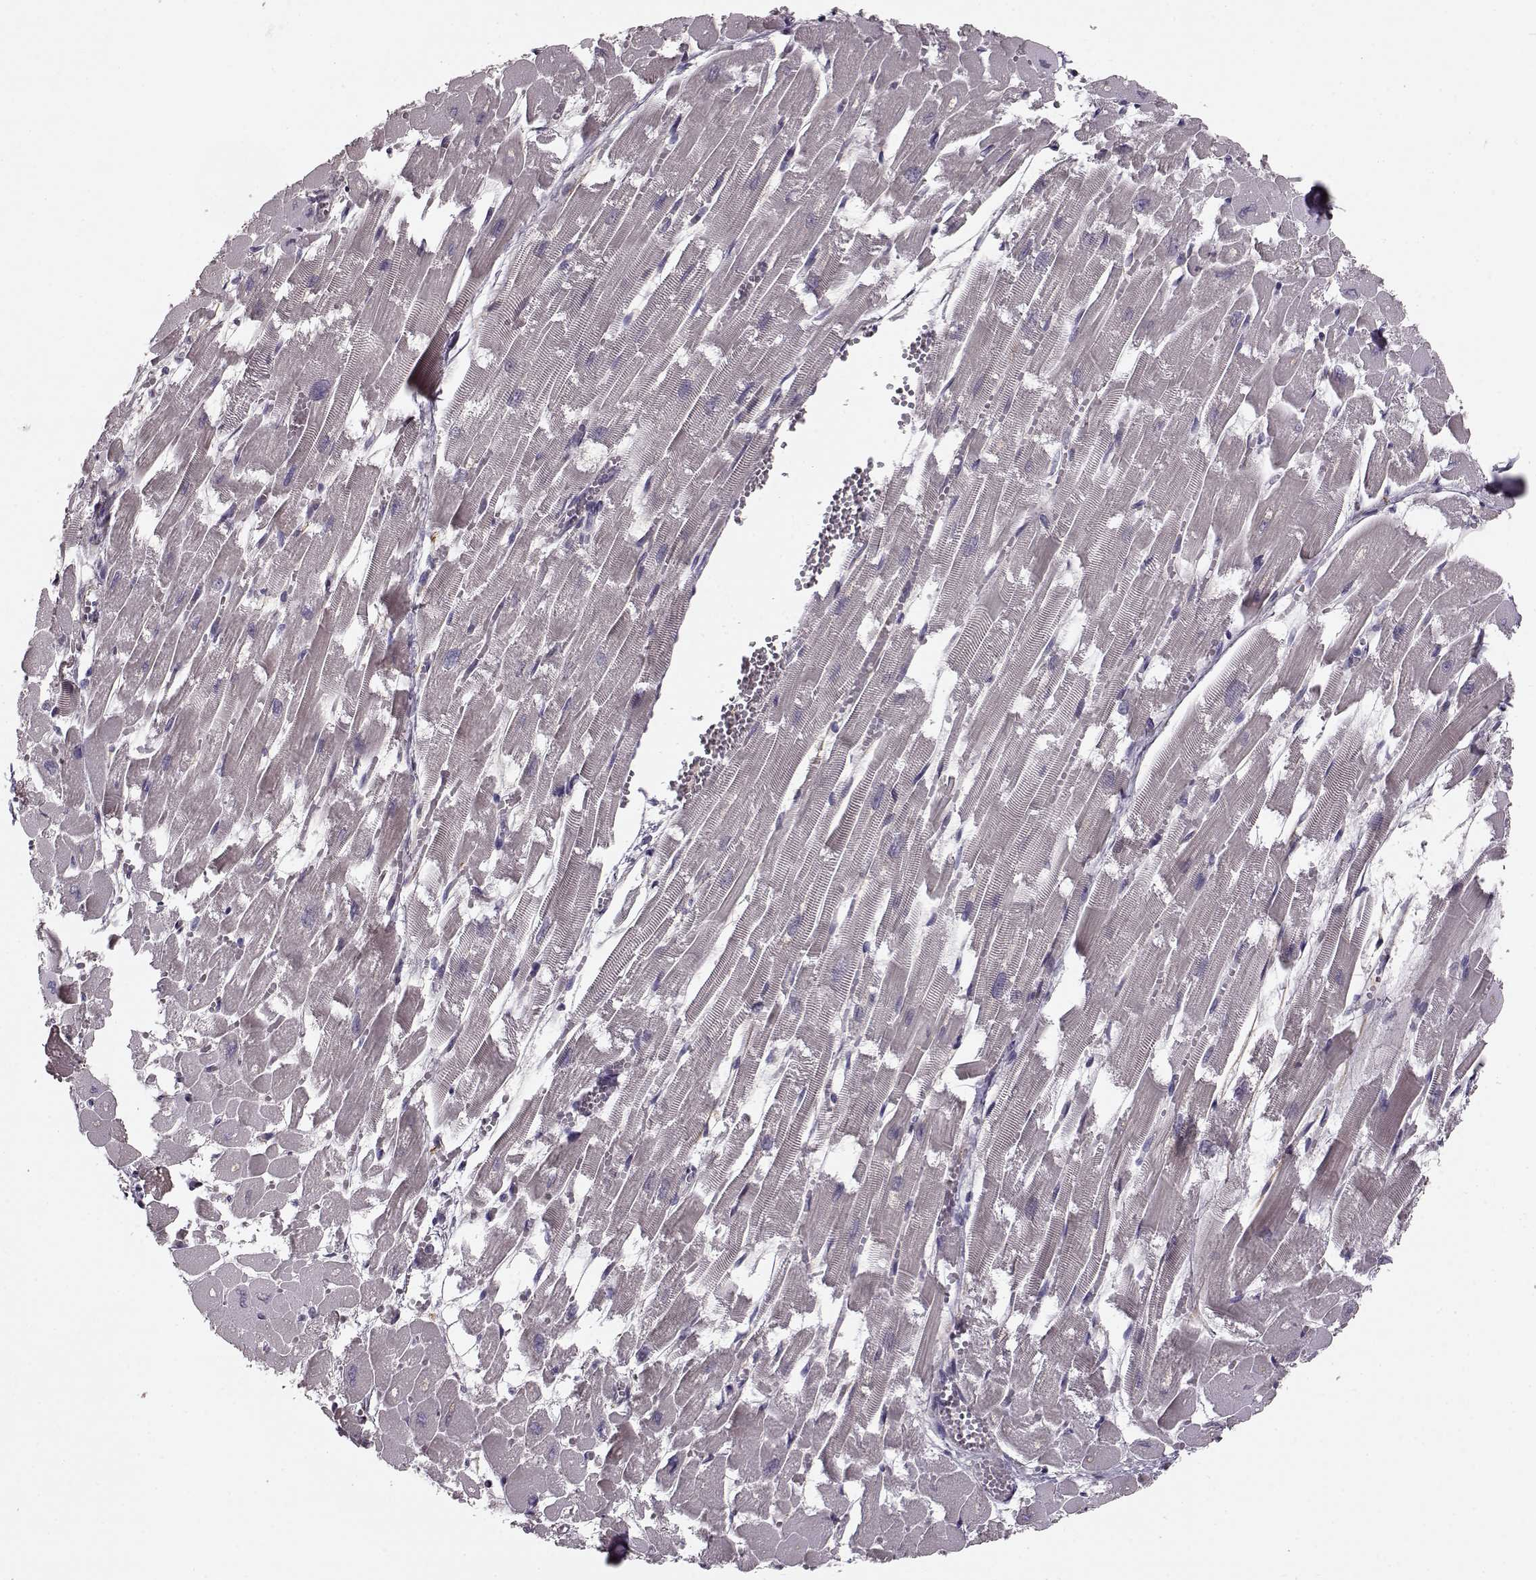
{"staining": {"intensity": "negative", "quantity": "none", "location": "none"}, "tissue": "heart muscle", "cell_type": "Cardiomyocytes", "image_type": "normal", "snomed": [{"axis": "morphology", "description": "Normal tissue, NOS"}, {"axis": "topography", "description": "Heart"}], "caption": "Immunohistochemical staining of unremarkable human heart muscle displays no significant staining in cardiomyocytes.", "gene": "MTR", "patient": {"sex": "female", "age": 52}}